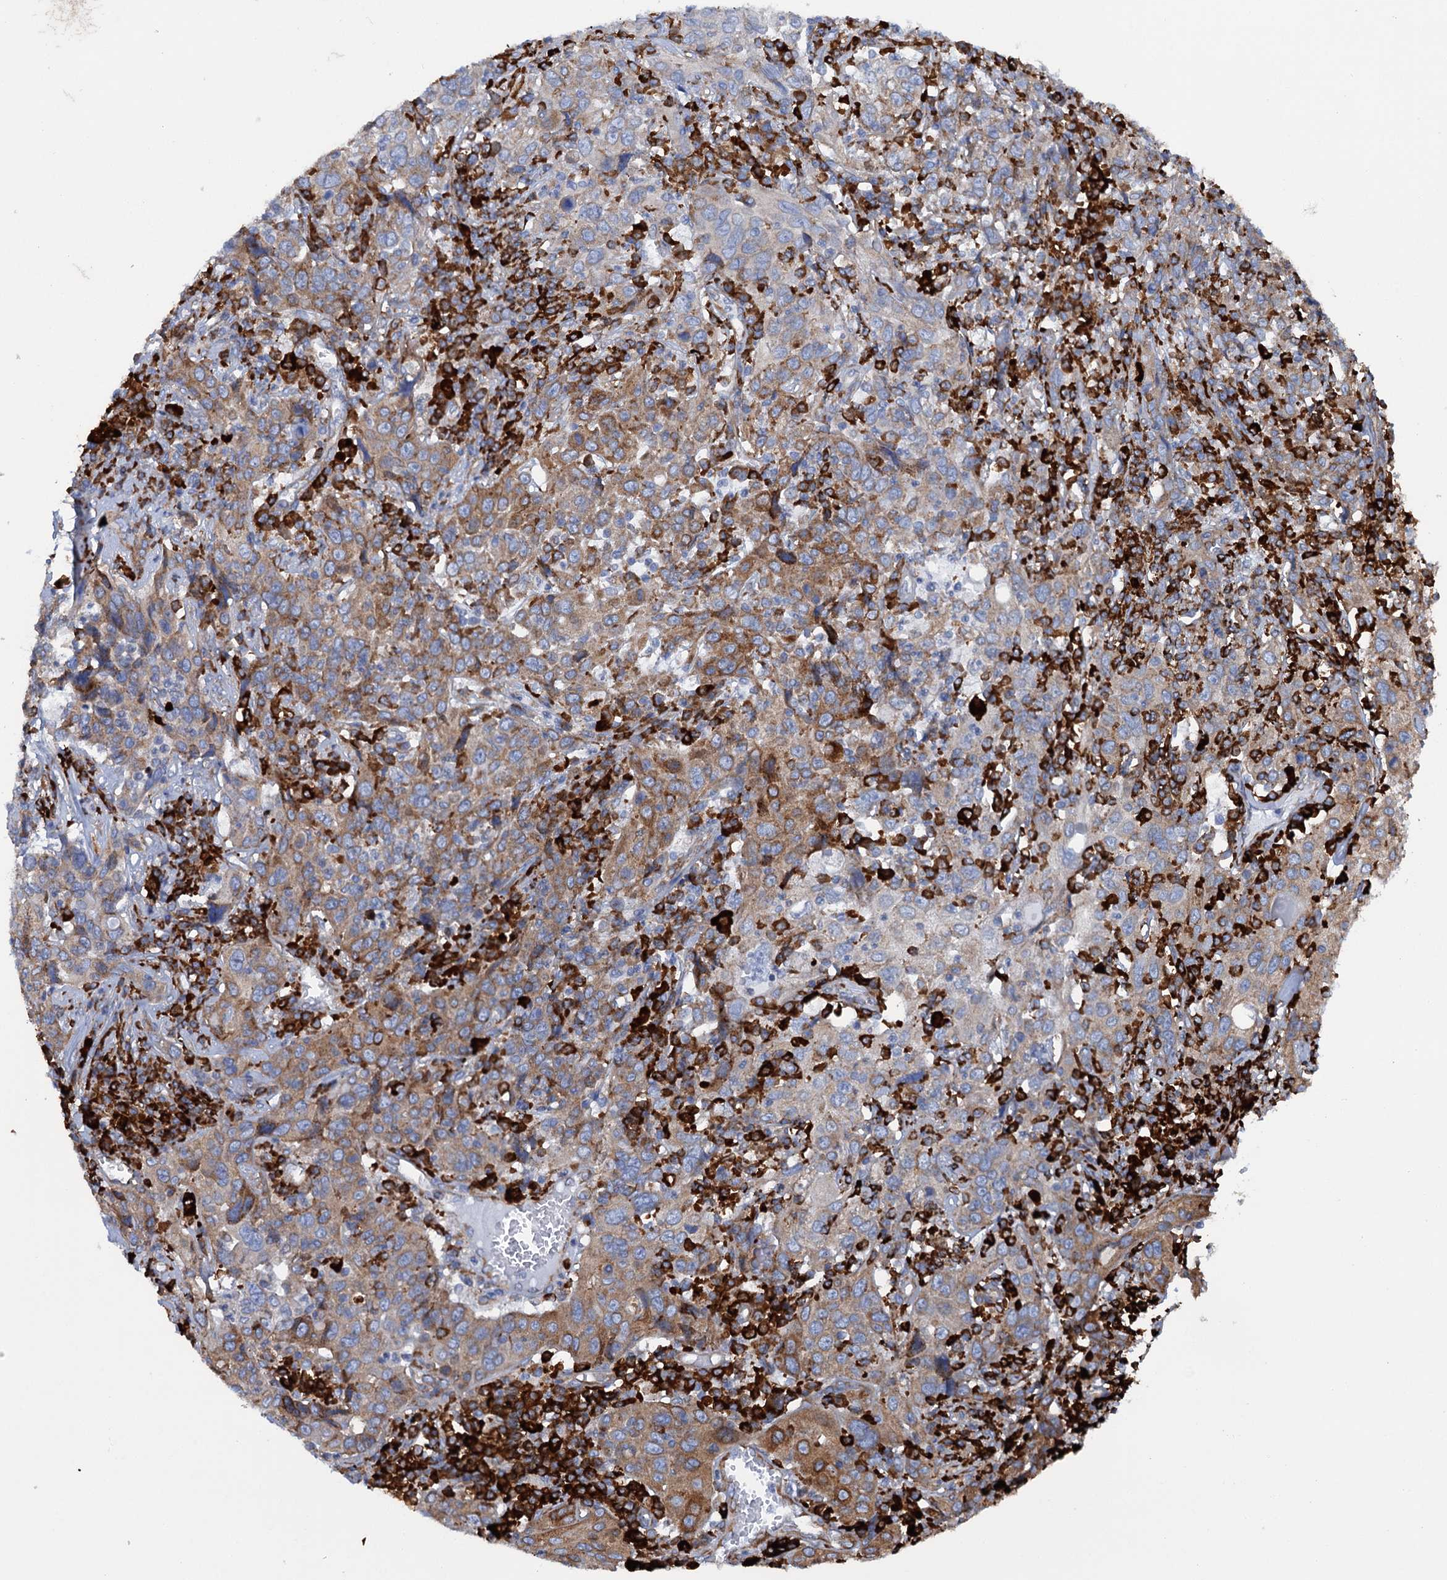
{"staining": {"intensity": "moderate", "quantity": ">75%", "location": "cytoplasmic/membranous"}, "tissue": "cervical cancer", "cell_type": "Tumor cells", "image_type": "cancer", "snomed": [{"axis": "morphology", "description": "Squamous cell carcinoma, NOS"}, {"axis": "topography", "description": "Cervix"}], "caption": "Immunohistochemistry histopathology image of neoplastic tissue: human cervical squamous cell carcinoma stained using IHC shows medium levels of moderate protein expression localized specifically in the cytoplasmic/membranous of tumor cells, appearing as a cytoplasmic/membranous brown color.", "gene": "SHE", "patient": {"sex": "female", "age": 46}}